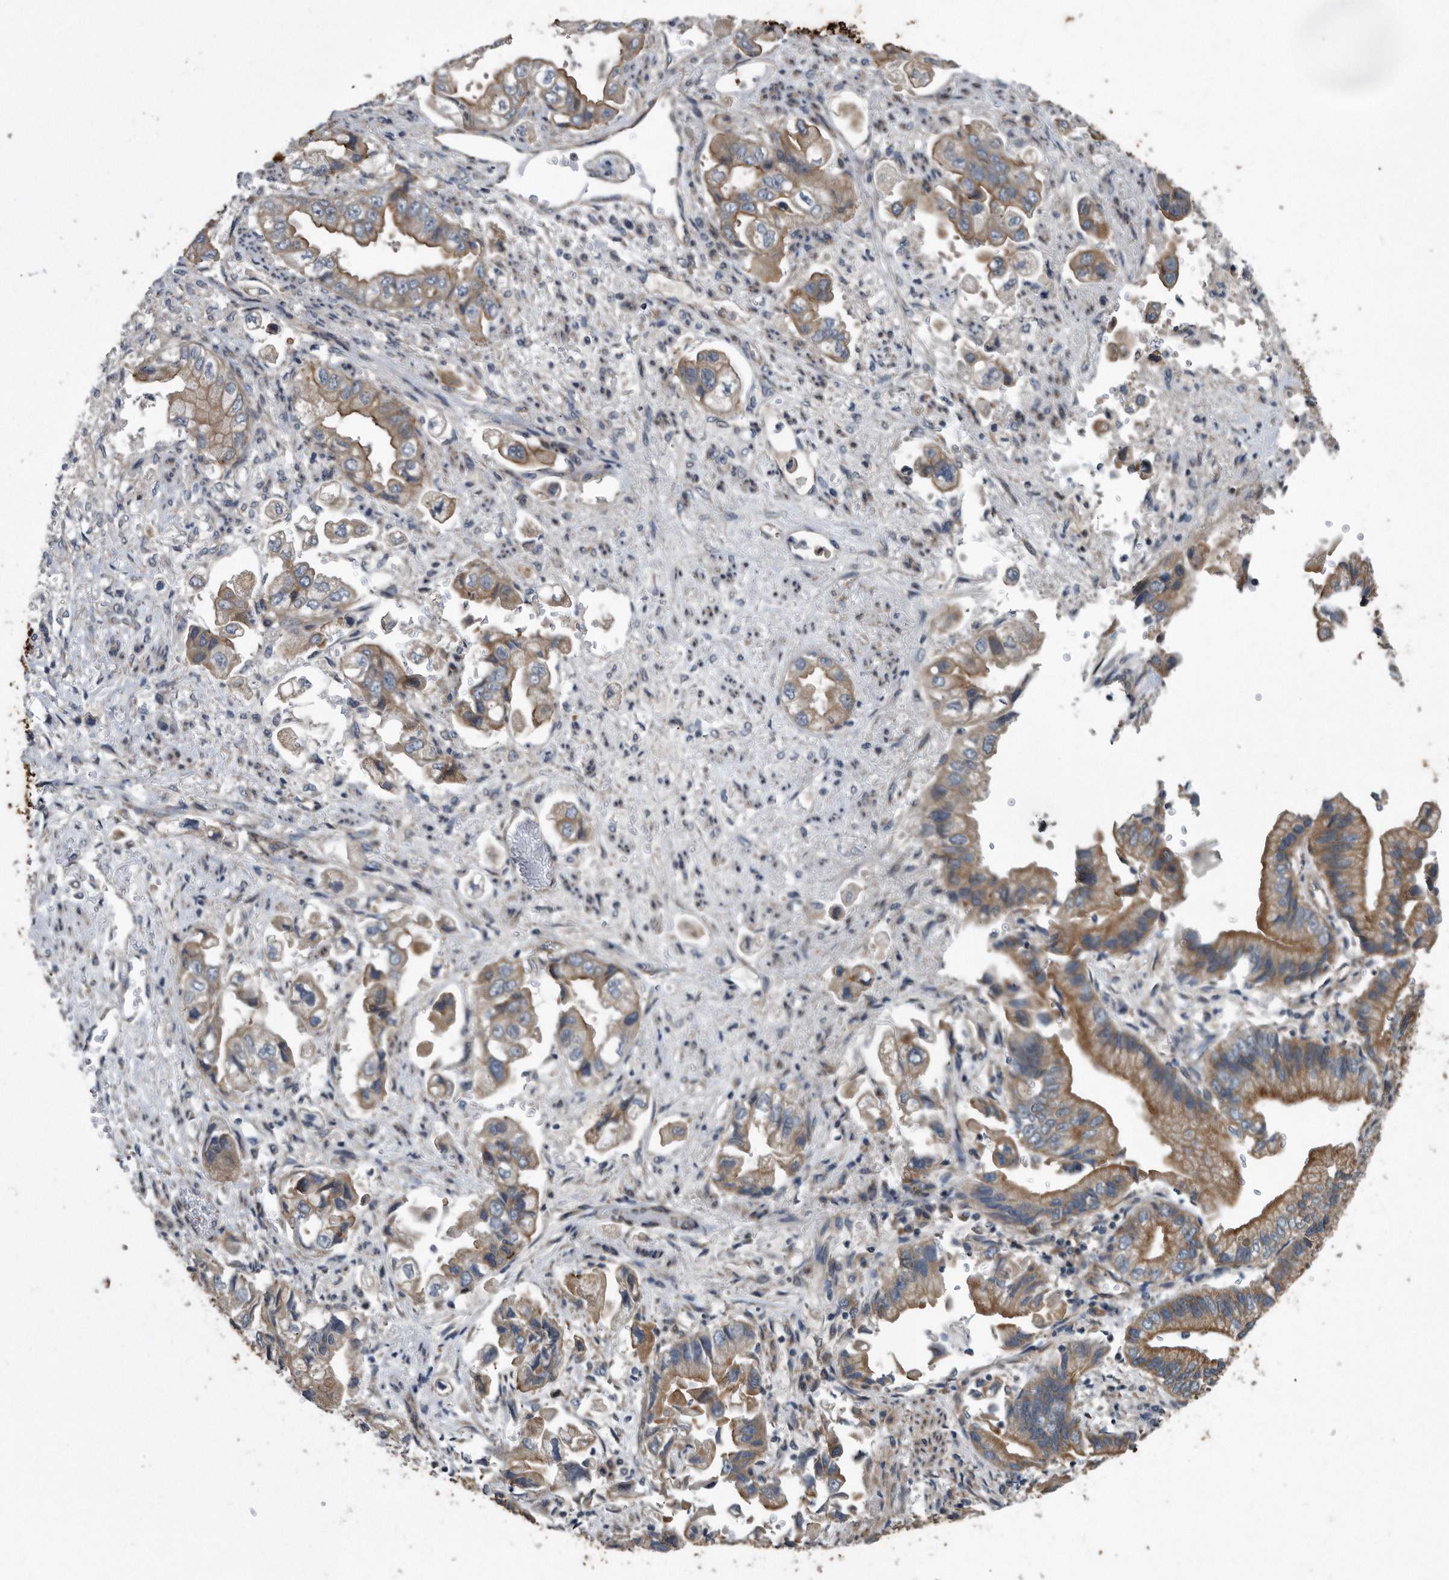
{"staining": {"intensity": "moderate", "quantity": "<25%", "location": "cytoplasmic/membranous"}, "tissue": "stomach cancer", "cell_type": "Tumor cells", "image_type": "cancer", "snomed": [{"axis": "morphology", "description": "Adenocarcinoma, NOS"}, {"axis": "topography", "description": "Stomach"}], "caption": "Immunohistochemical staining of human adenocarcinoma (stomach) exhibits moderate cytoplasmic/membranous protein positivity in approximately <25% of tumor cells.", "gene": "ARMCX1", "patient": {"sex": "male", "age": 62}}